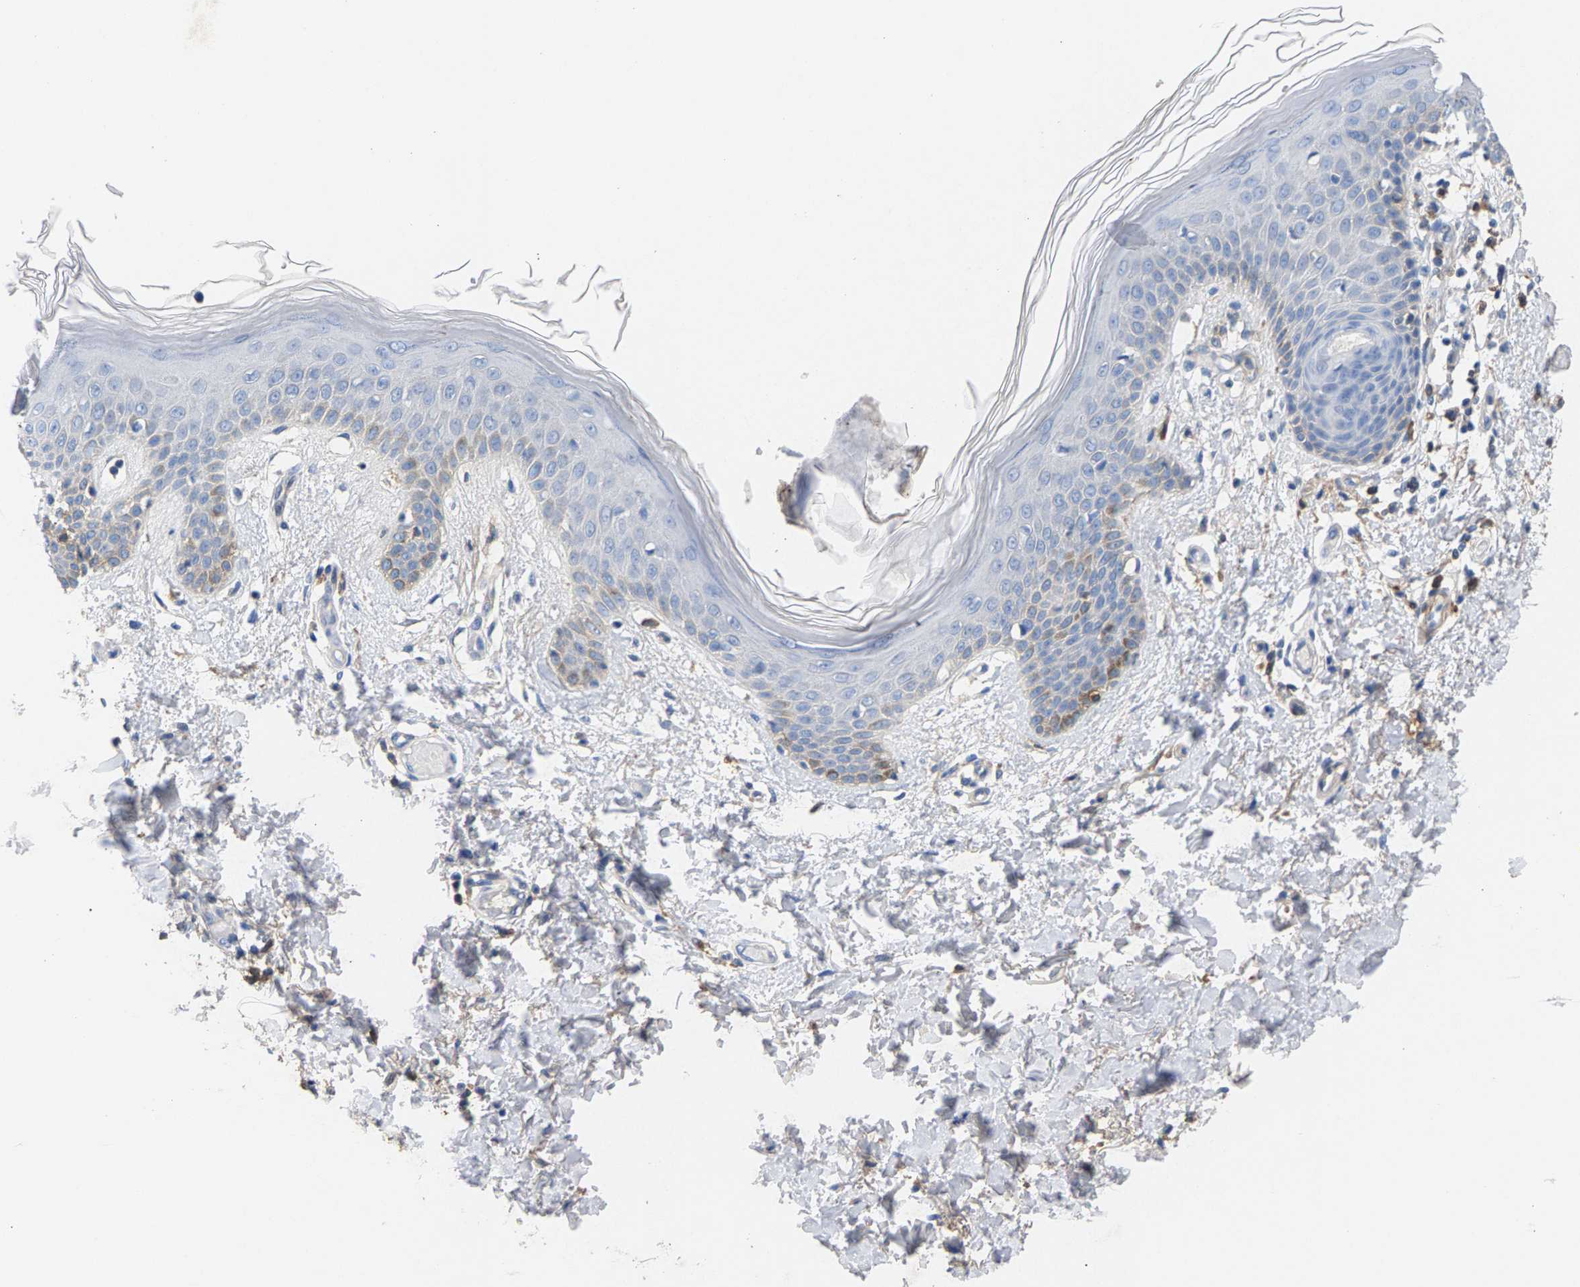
{"staining": {"intensity": "moderate", "quantity": "<25%", "location": "cytoplasmic/membranous"}, "tissue": "skin", "cell_type": "Fibroblasts", "image_type": "normal", "snomed": [{"axis": "morphology", "description": "Normal tissue, NOS"}, {"axis": "topography", "description": "Skin"}], "caption": "Immunohistochemical staining of unremarkable skin exhibits <25% levels of moderate cytoplasmic/membranous protein positivity in about <25% of fibroblasts.", "gene": "APOH", "patient": {"sex": "male", "age": 53}}